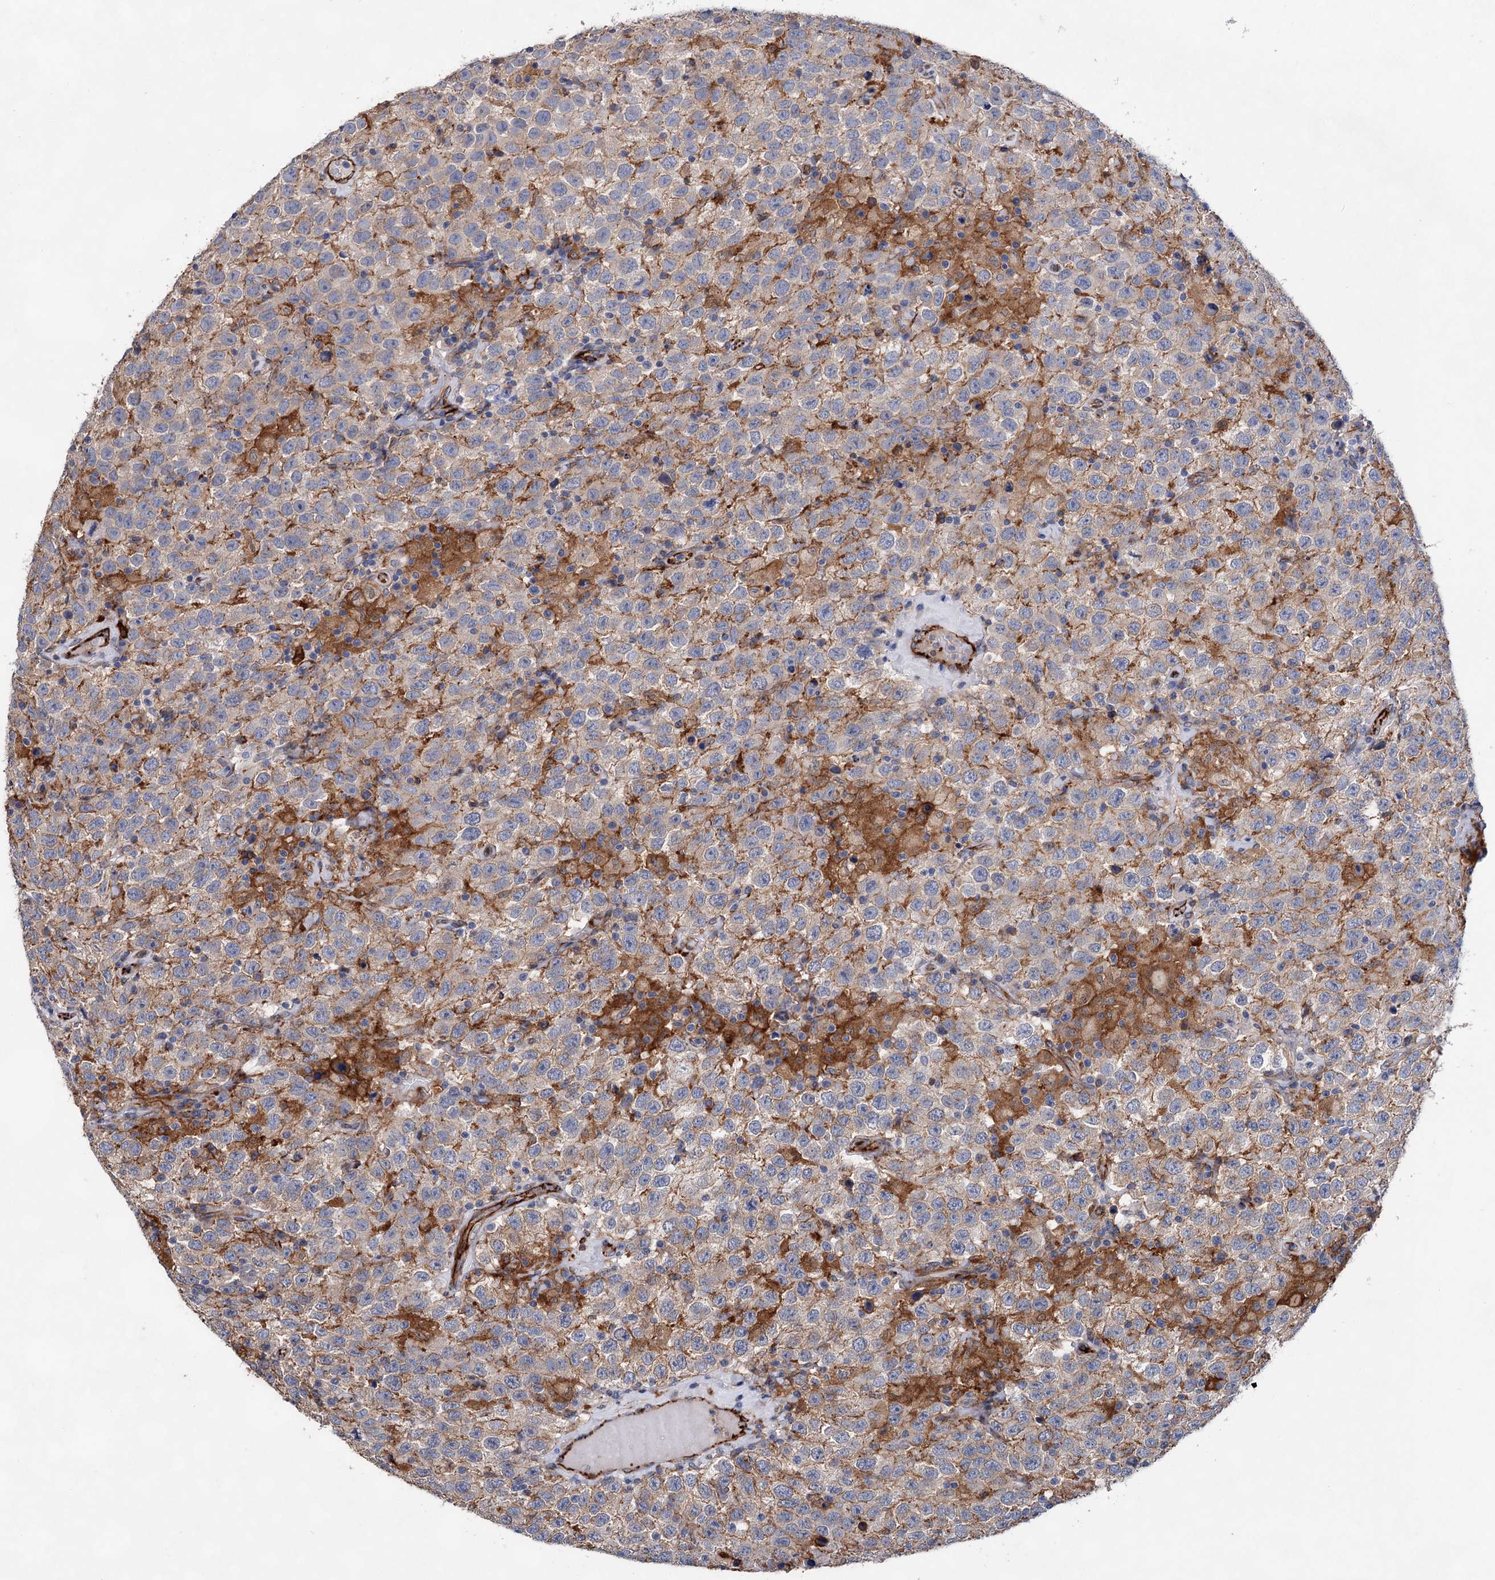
{"staining": {"intensity": "moderate", "quantity": "25%-75%", "location": "cytoplasmic/membranous"}, "tissue": "testis cancer", "cell_type": "Tumor cells", "image_type": "cancer", "snomed": [{"axis": "morphology", "description": "Seminoma, NOS"}, {"axis": "topography", "description": "Testis"}], "caption": "DAB immunohistochemical staining of testis cancer (seminoma) displays moderate cytoplasmic/membranous protein expression in about 25%-75% of tumor cells. Using DAB (3,3'-diaminobenzidine) (brown) and hematoxylin (blue) stains, captured at high magnification using brightfield microscopy.", "gene": "TMTC3", "patient": {"sex": "male", "age": 41}}